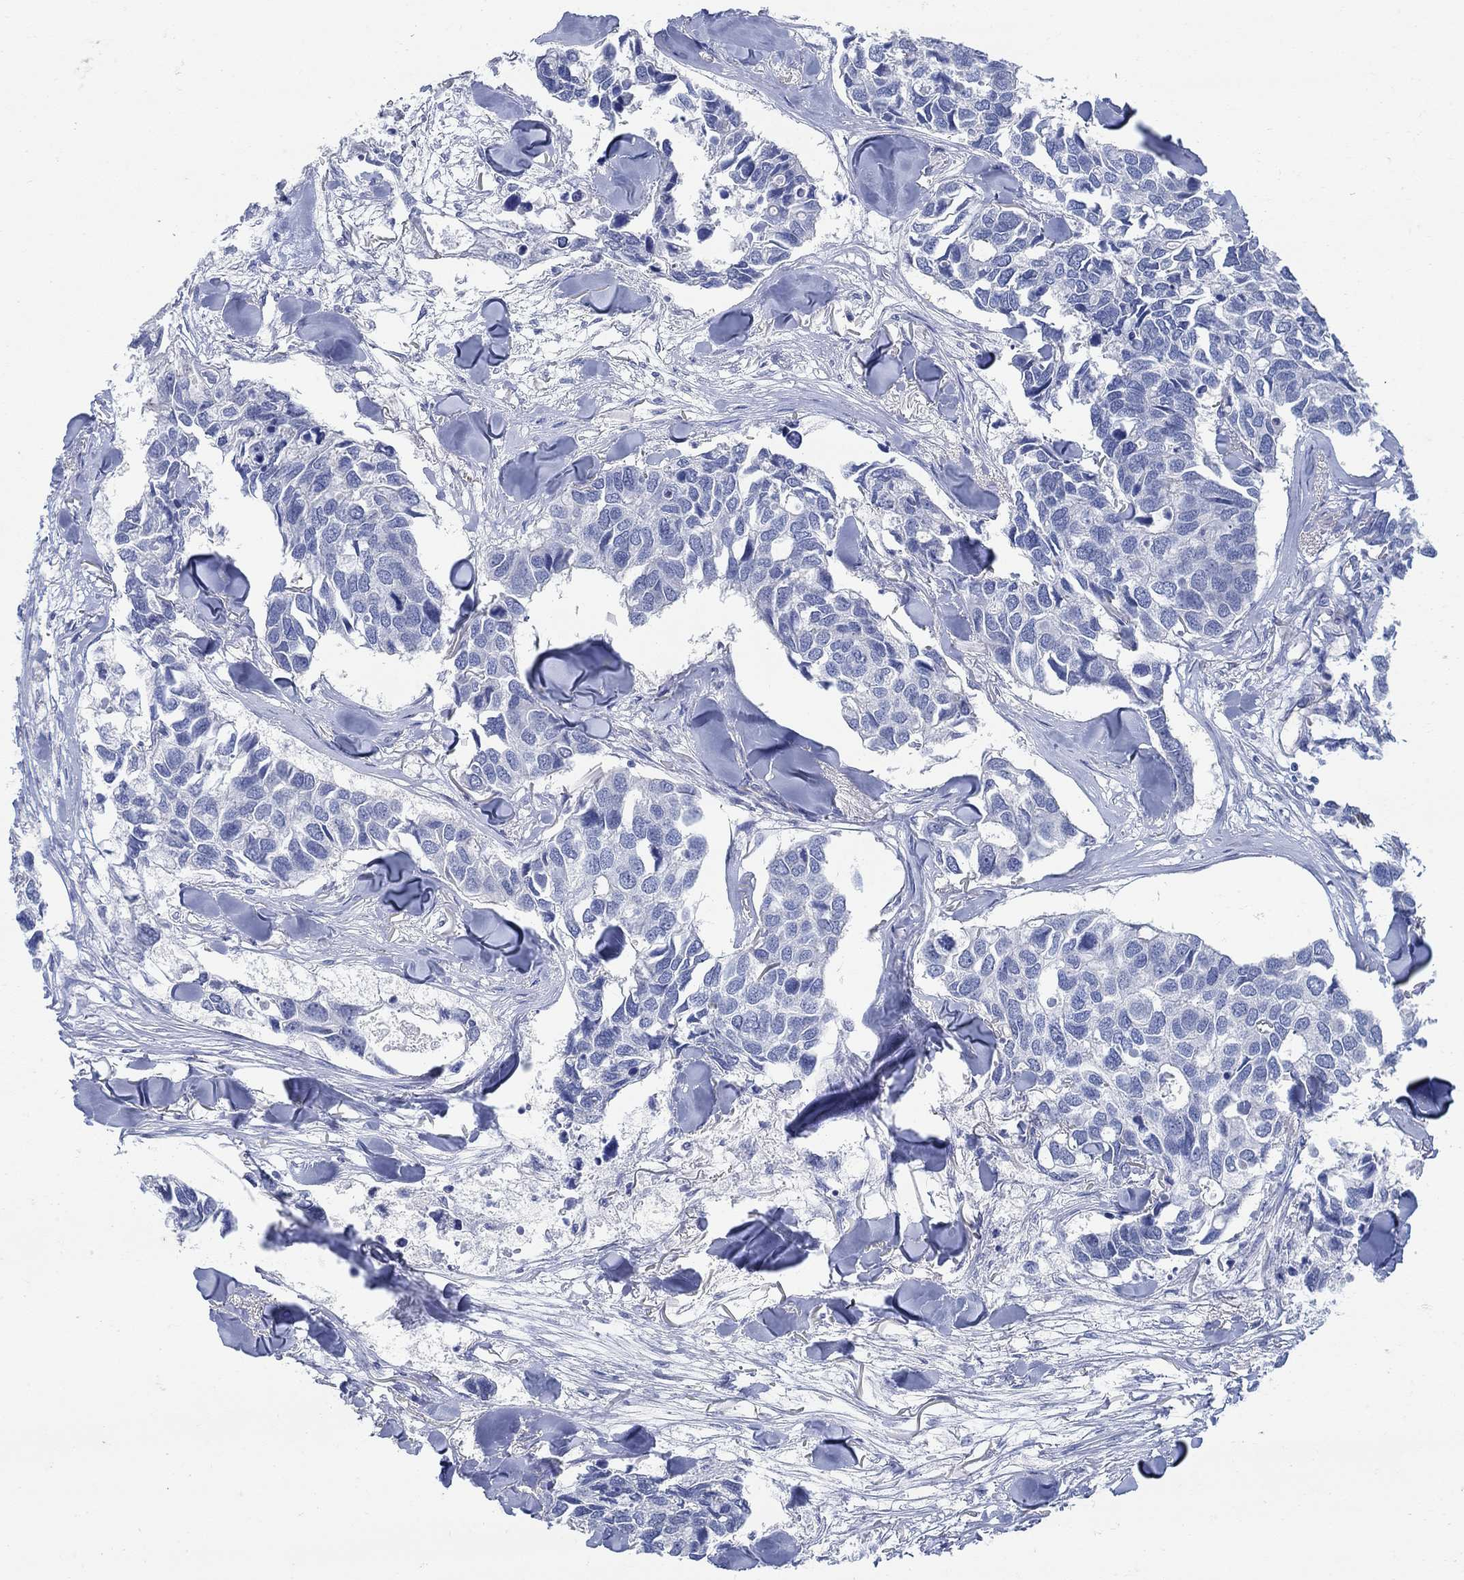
{"staining": {"intensity": "negative", "quantity": "none", "location": "none"}, "tissue": "breast cancer", "cell_type": "Tumor cells", "image_type": "cancer", "snomed": [{"axis": "morphology", "description": "Duct carcinoma"}, {"axis": "topography", "description": "Breast"}], "caption": "This is a photomicrograph of immunohistochemistry staining of breast cancer (intraductal carcinoma), which shows no positivity in tumor cells. (DAB IHC, high magnification).", "gene": "TMEM198", "patient": {"sex": "female", "age": 83}}